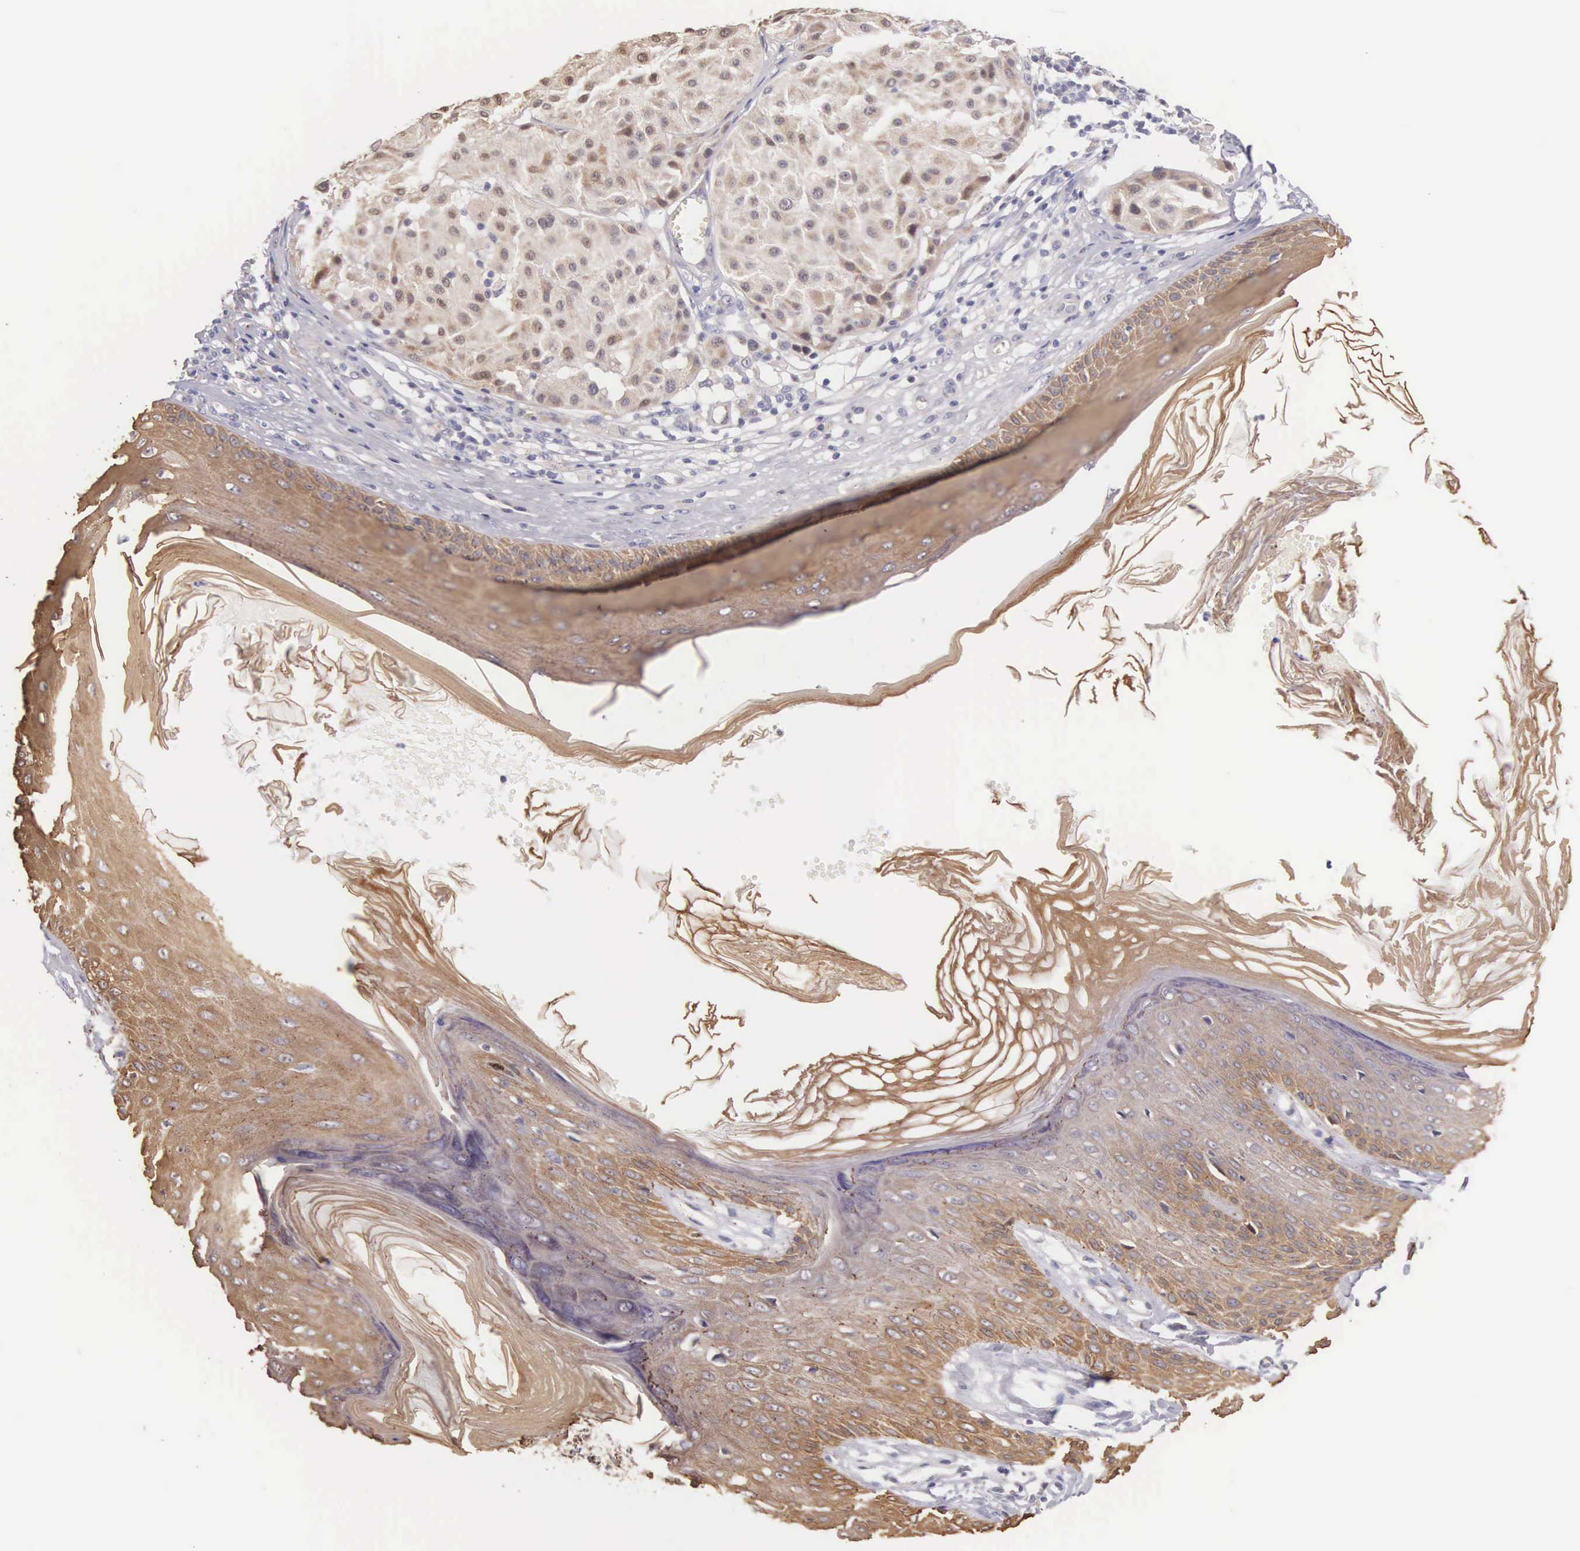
{"staining": {"intensity": "weak", "quantity": "<25%", "location": "cytoplasmic/membranous"}, "tissue": "melanoma", "cell_type": "Tumor cells", "image_type": "cancer", "snomed": [{"axis": "morphology", "description": "Malignant melanoma, NOS"}, {"axis": "topography", "description": "Skin"}], "caption": "Malignant melanoma stained for a protein using IHC reveals no expression tumor cells.", "gene": "PIR", "patient": {"sex": "male", "age": 36}}